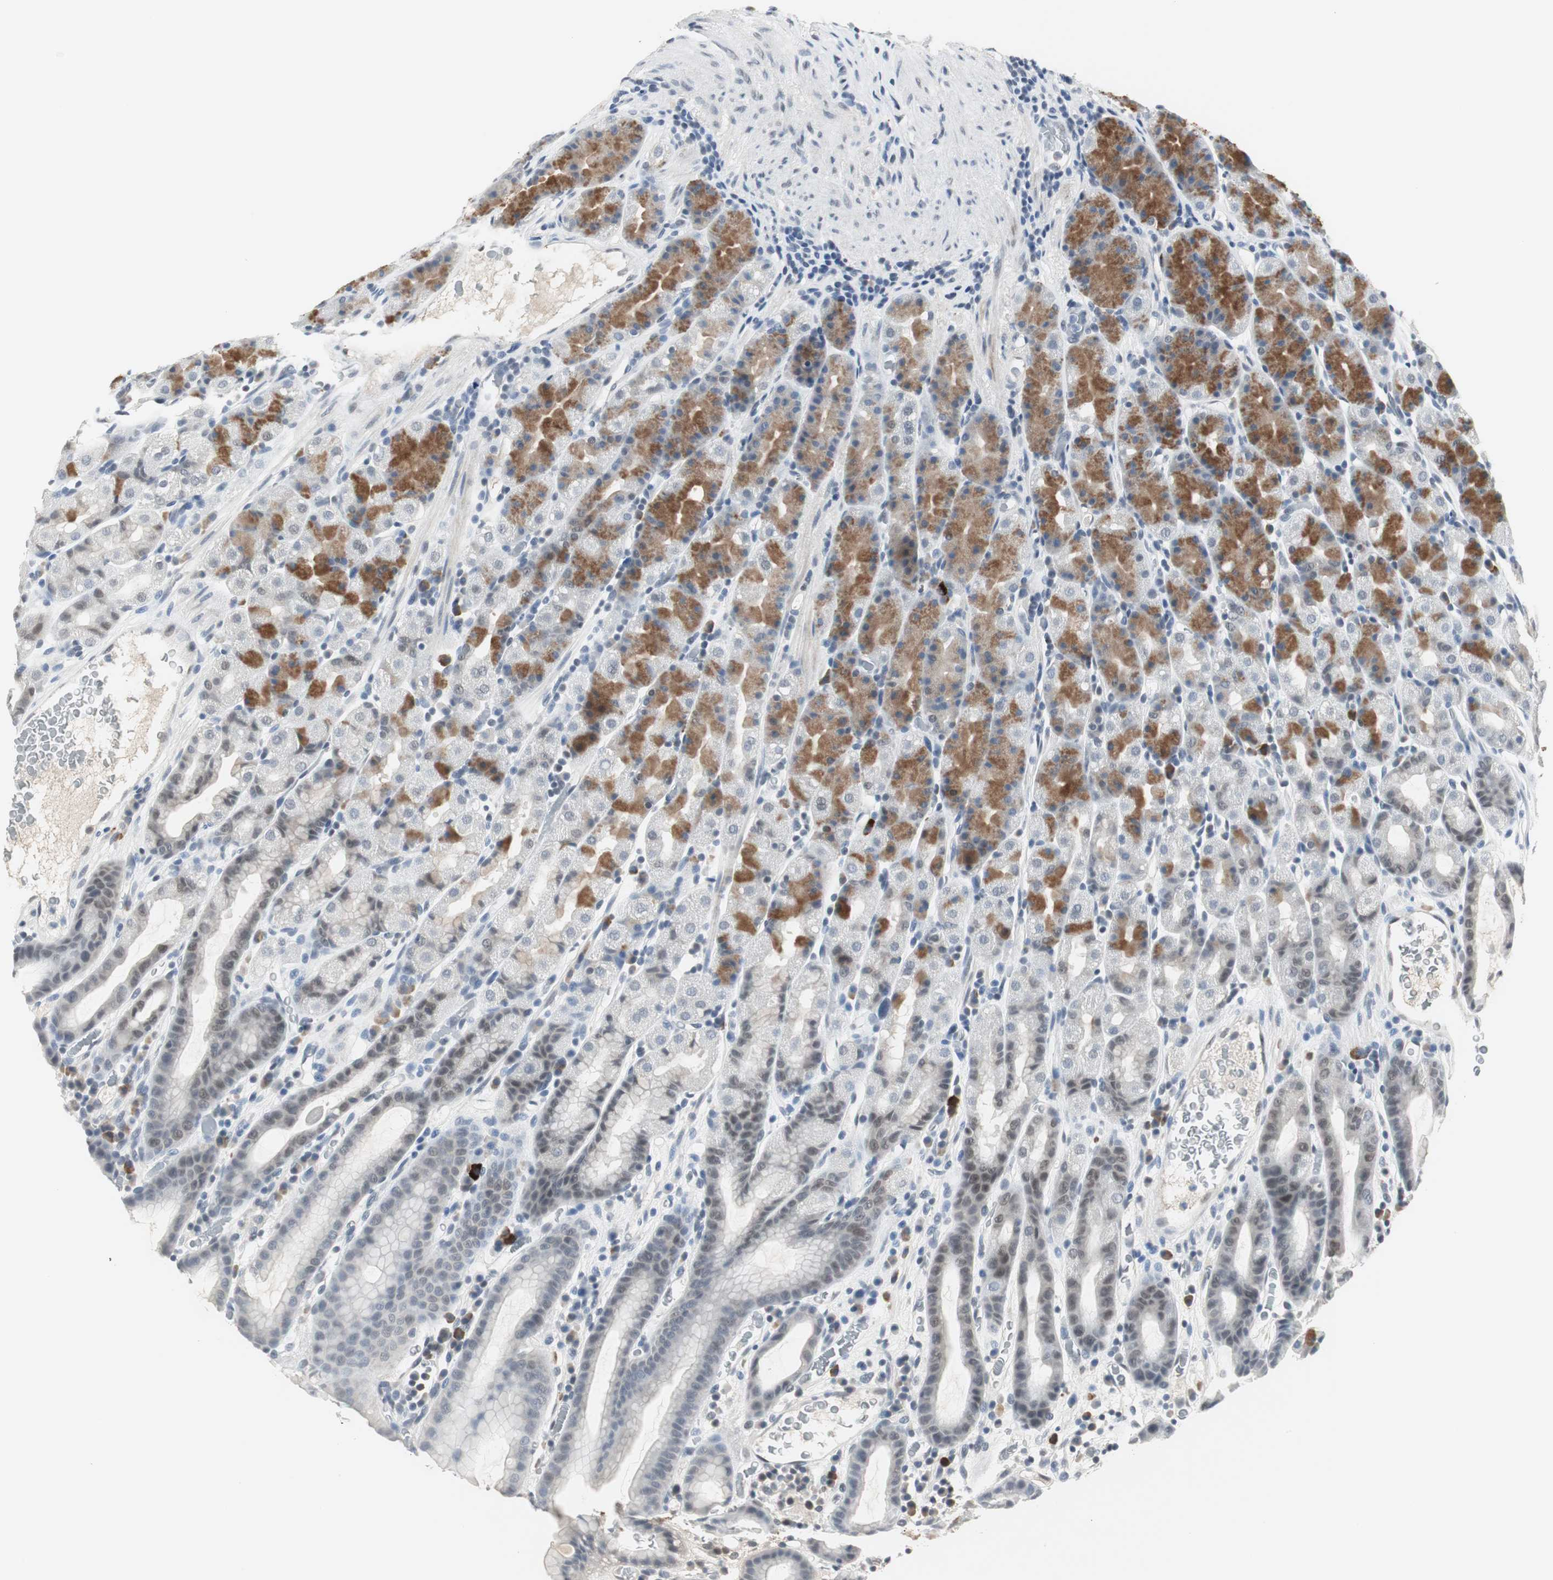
{"staining": {"intensity": "moderate", "quantity": "25%-75%", "location": "cytoplasmic/membranous"}, "tissue": "stomach", "cell_type": "Glandular cells", "image_type": "normal", "snomed": [{"axis": "morphology", "description": "Normal tissue, NOS"}, {"axis": "topography", "description": "Stomach, upper"}], "caption": "A brown stain labels moderate cytoplasmic/membranous staining of a protein in glandular cells of normal human stomach.", "gene": "ELK1", "patient": {"sex": "male", "age": 68}}